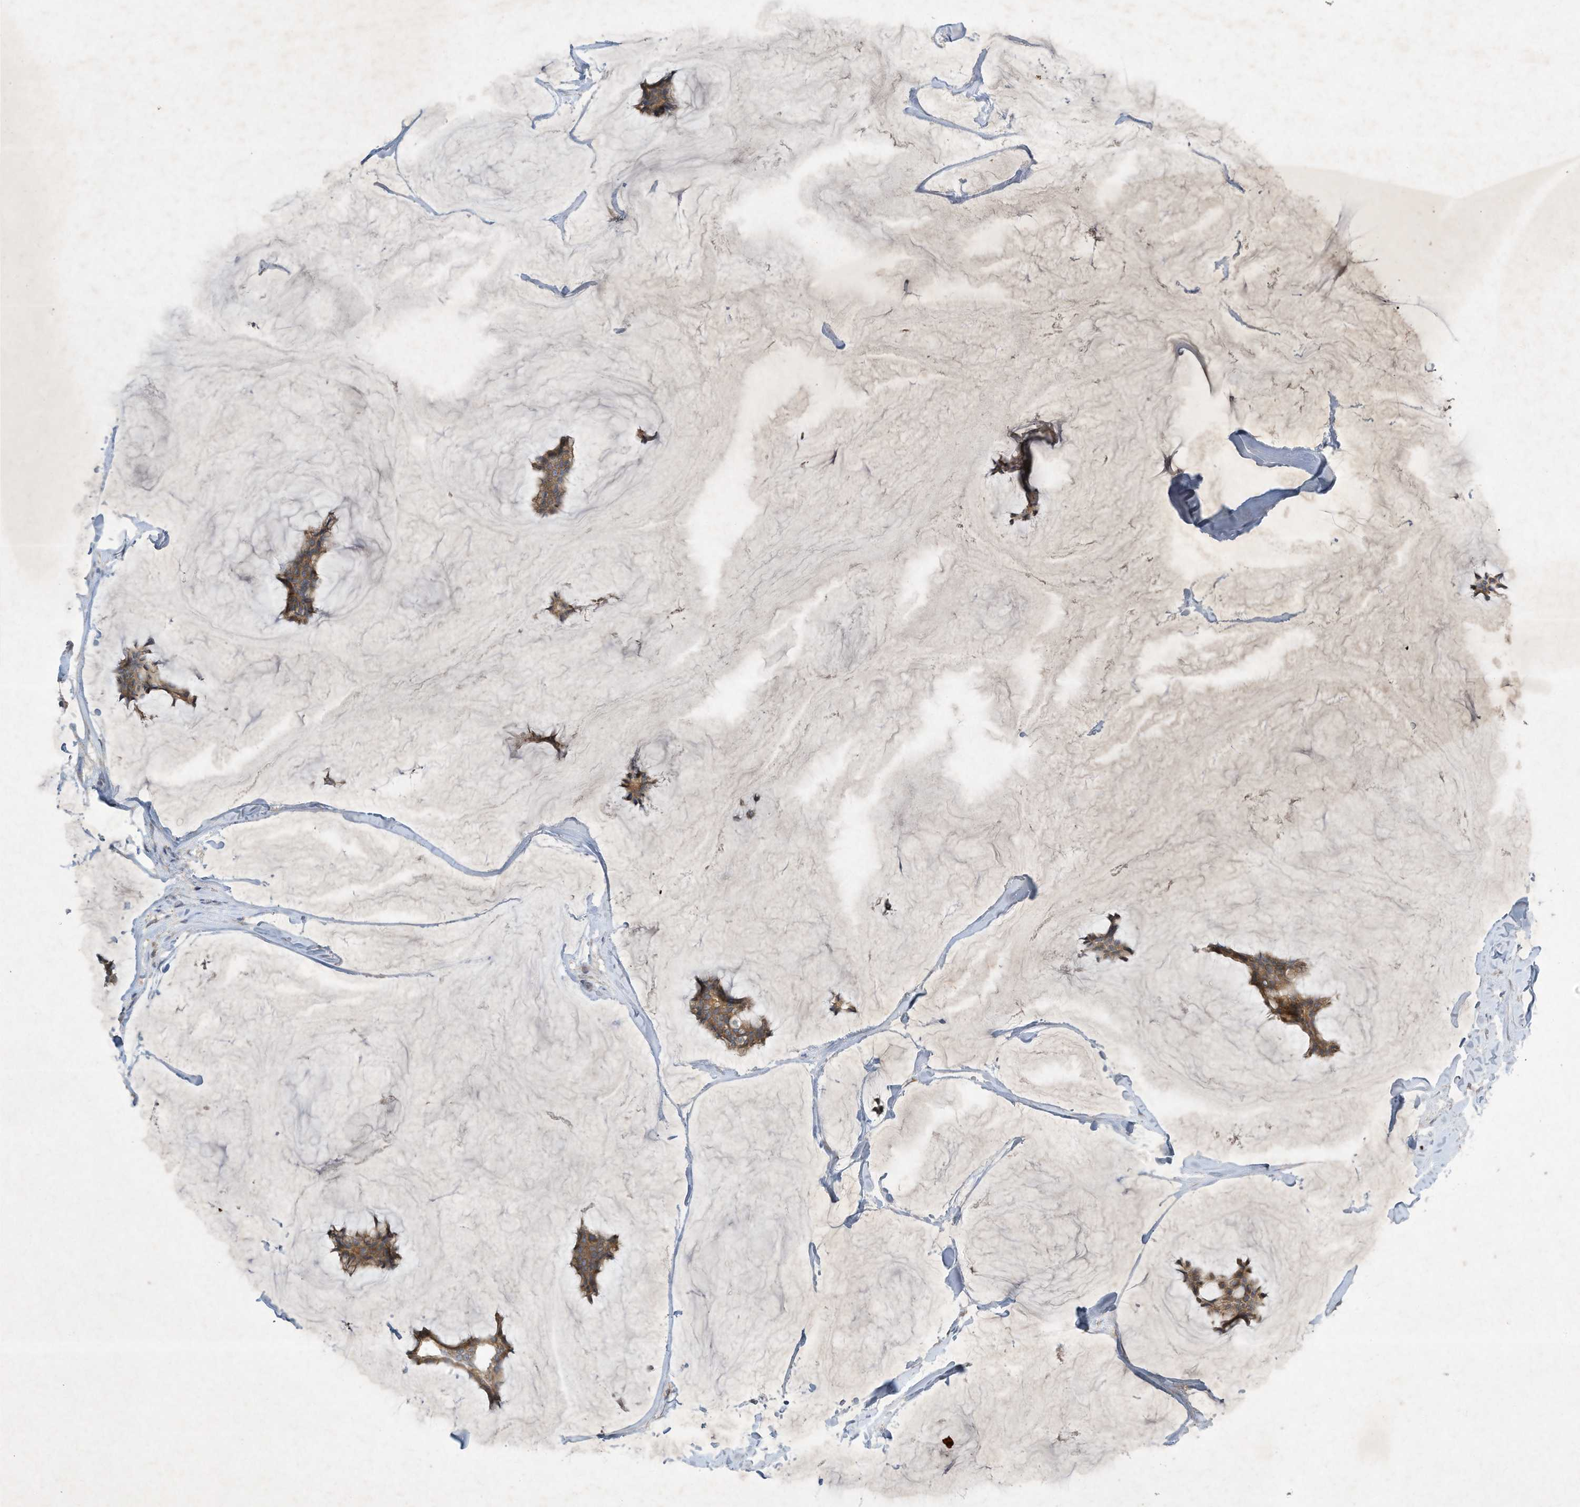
{"staining": {"intensity": "moderate", "quantity": ">75%", "location": "cytoplasmic/membranous"}, "tissue": "breast cancer", "cell_type": "Tumor cells", "image_type": "cancer", "snomed": [{"axis": "morphology", "description": "Duct carcinoma"}, {"axis": "topography", "description": "Breast"}], "caption": "IHC histopathology image of neoplastic tissue: breast cancer (invasive ductal carcinoma) stained using immunohistochemistry displays medium levels of moderate protein expression localized specifically in the cytoplasmic/membranous of tumor cells, appearing as a cytoplasmic/membranous brown color.", "gene": "SYNJ2", "patient": {"sex": "female", "age": 93}}